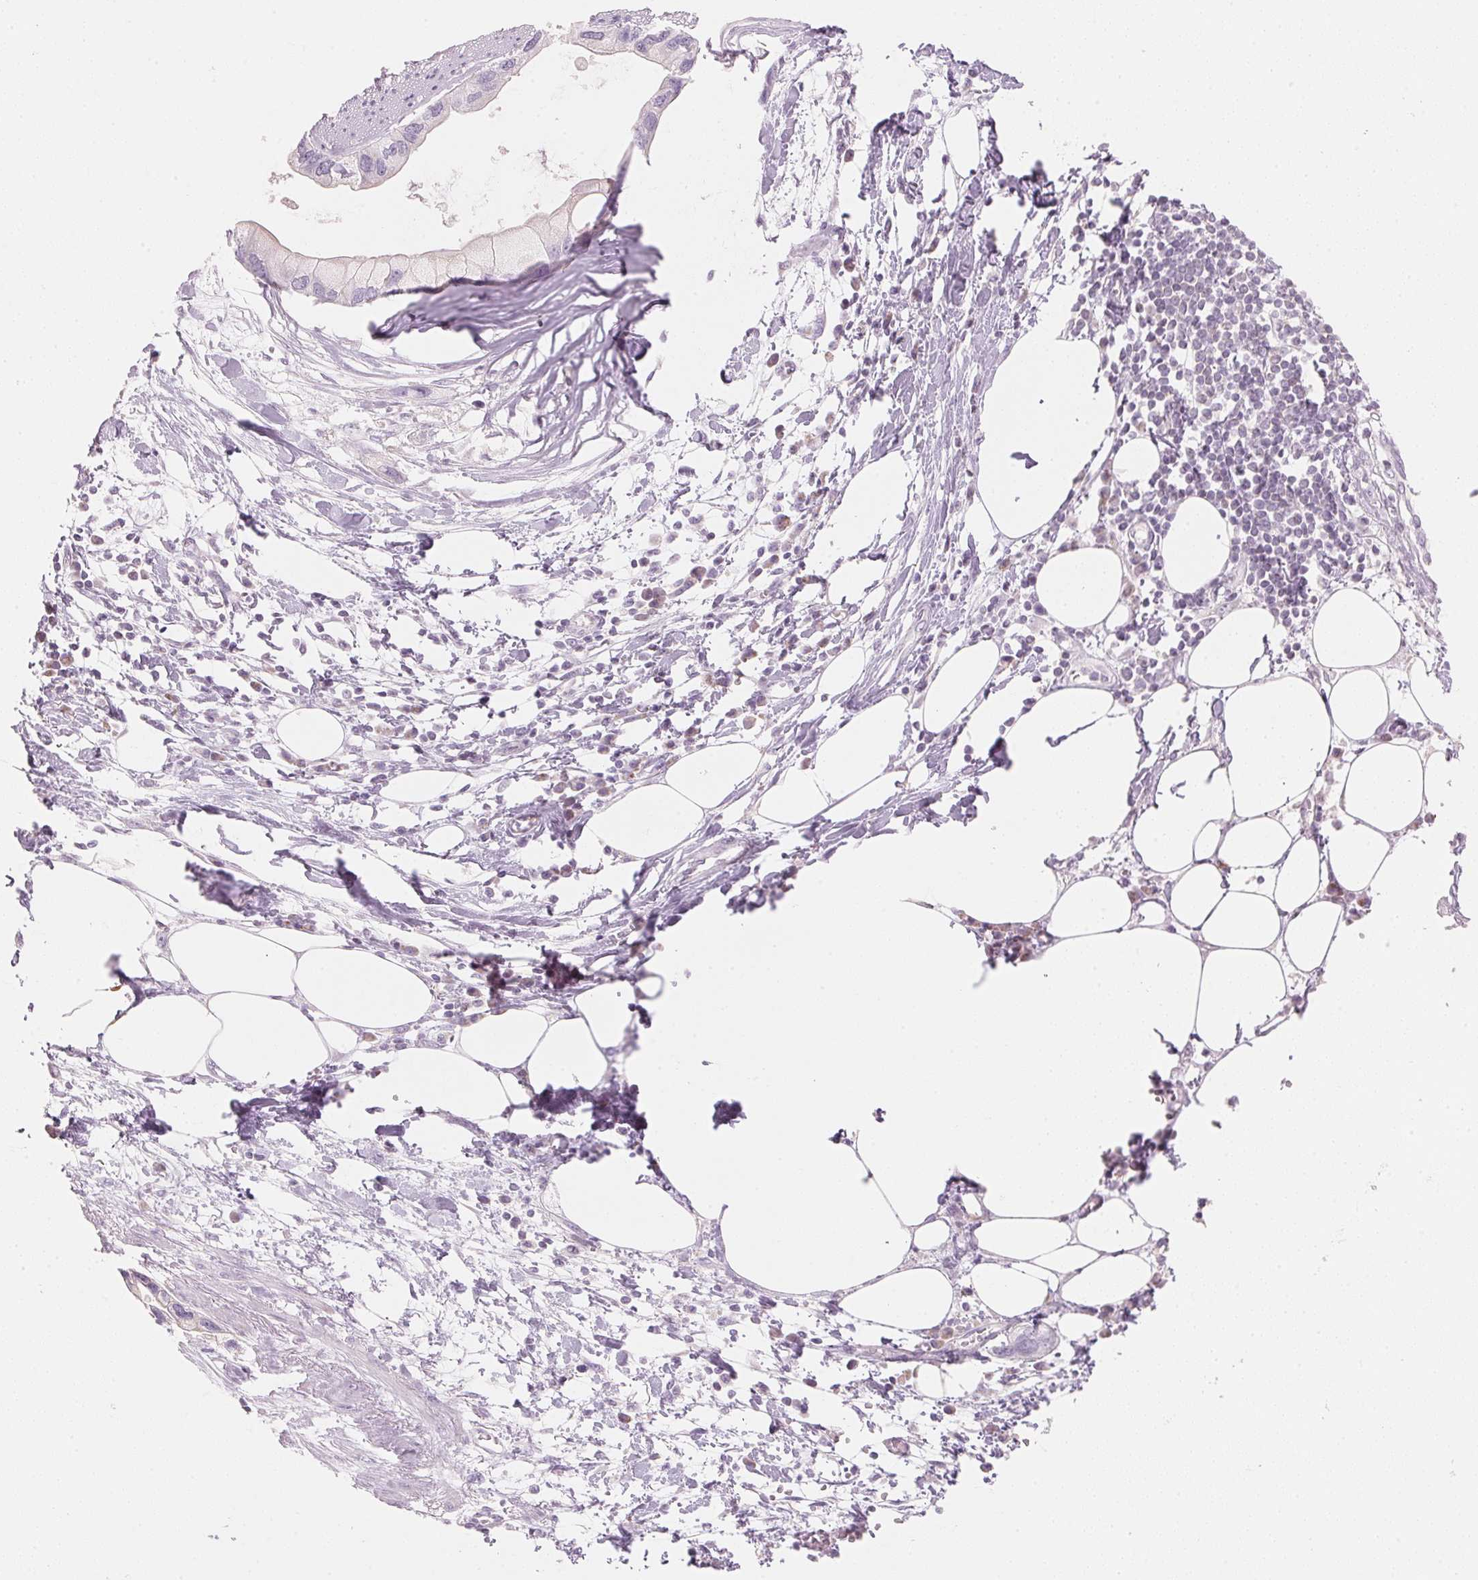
{"staining": {"intensity": "negative", "quantity": "none", "location": "none"}, "tissue": "pancreatic cancer", "cell_type": "Tumor cells", "image_type": "cancer", "snomed": [{"axis": "morphology", "description": "Adenocarcinoma, NOS"}, {"axis": "topography", "description": "Pancreas"}], "caption": "Protein analysis of pancreatic cancer (adenocarcinoma) reveals no significant positivity in tumor cells.", "gene": "HOXB13", "patient": {"sex": "female", "age": 73}}